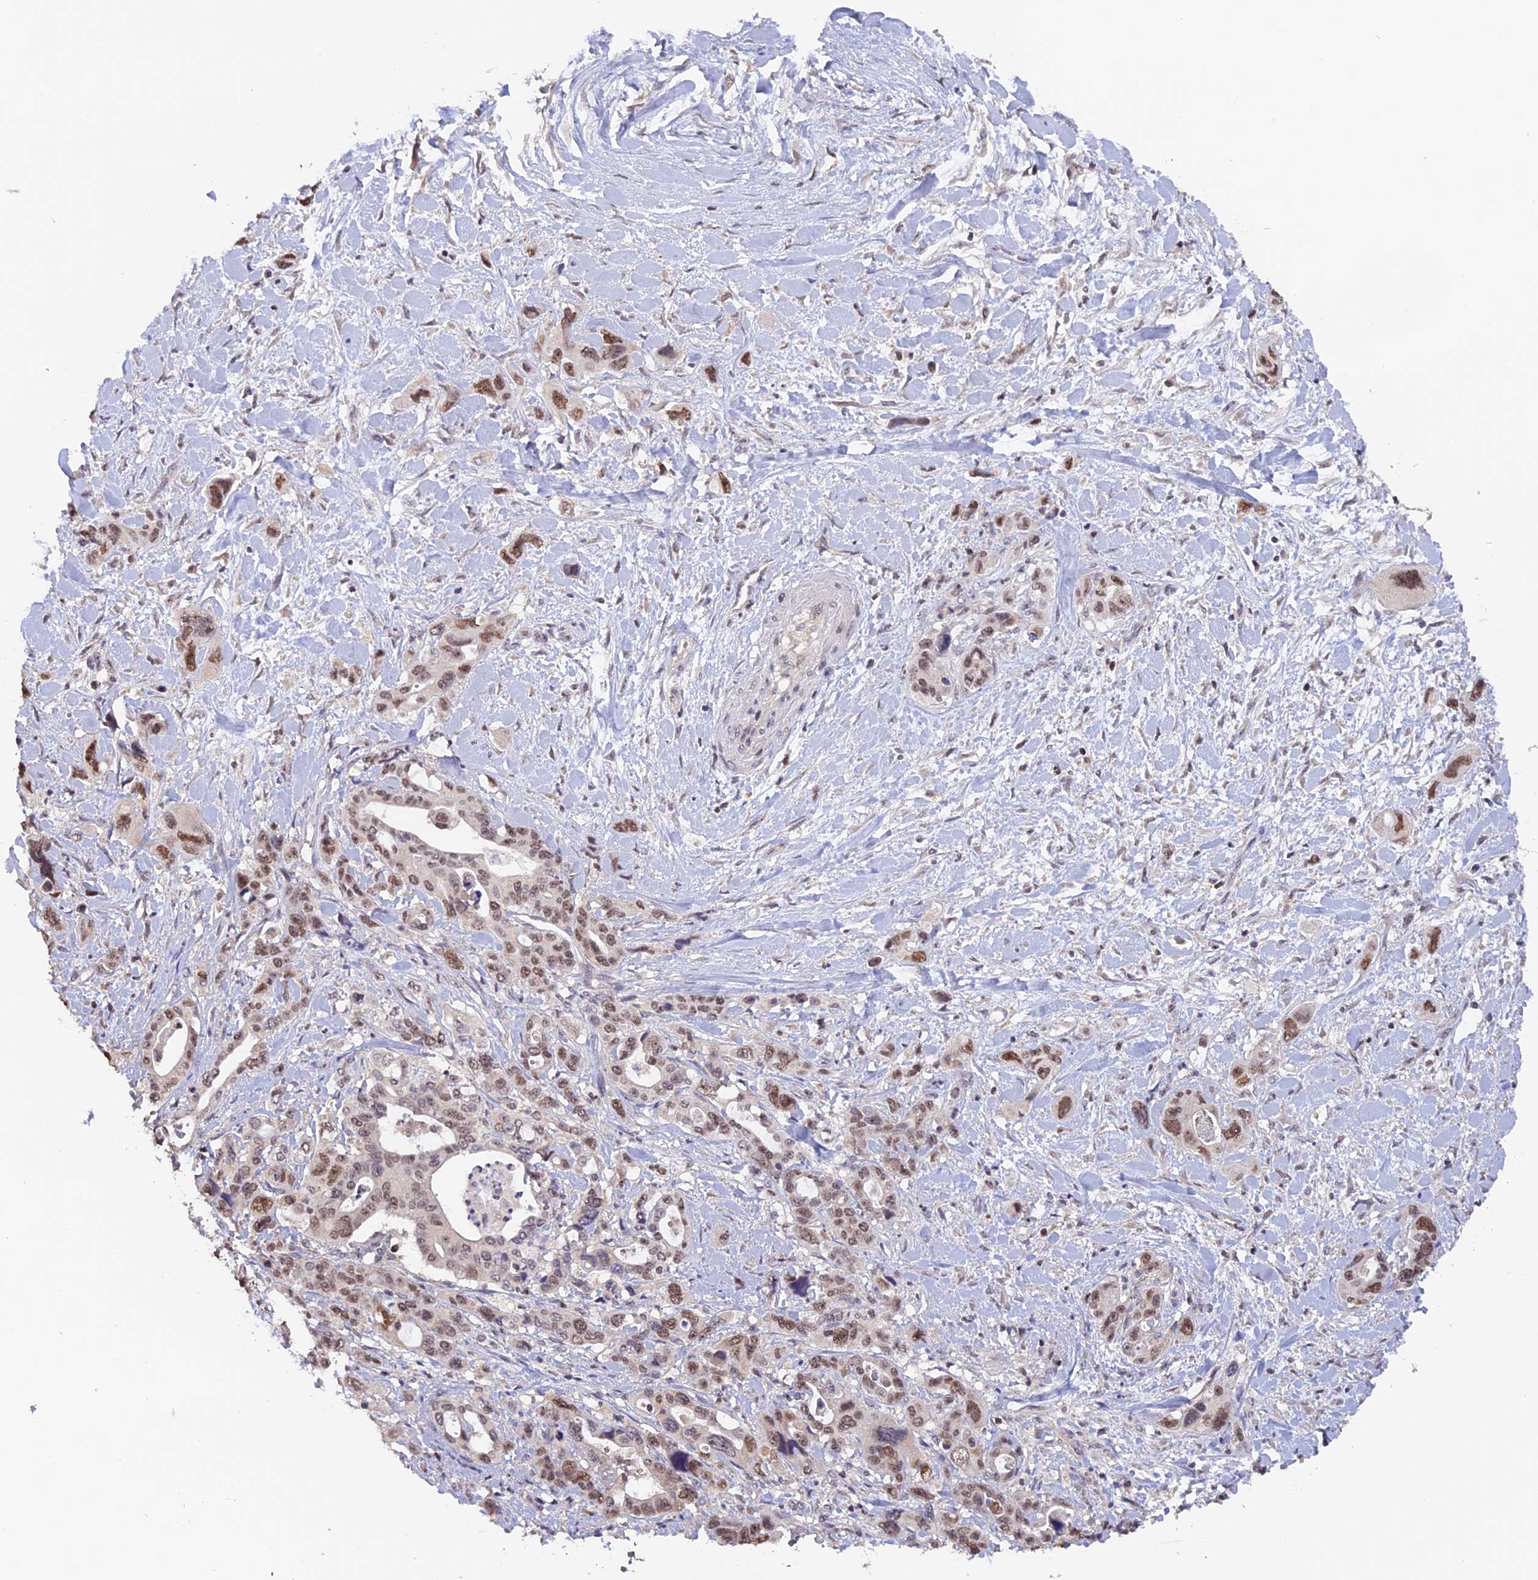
{"staining": {"intensity": "moderate", "quantity": "25%-75%", "location": "nuclear"}, "tissue": "pancreatic cancer", "cell_type": "Tumor cells", "image_type": "cancer", "snomed": [{"axis": "morphology", "description": "Adenocarcinoma, NOS"}, {"axis": "topography", "description": "Pancreas"}], "caption": "A high-resolution image shows IHC staining of pancreatic adenocarcinoma, which displays moderate nuclear expression in approximately 25%-75% of tumor cells. (DAB = brown stain, brightfield microscopy at high magnification).", "gene": "RFC5", "patient": {"sex": "male", "age": 46}}